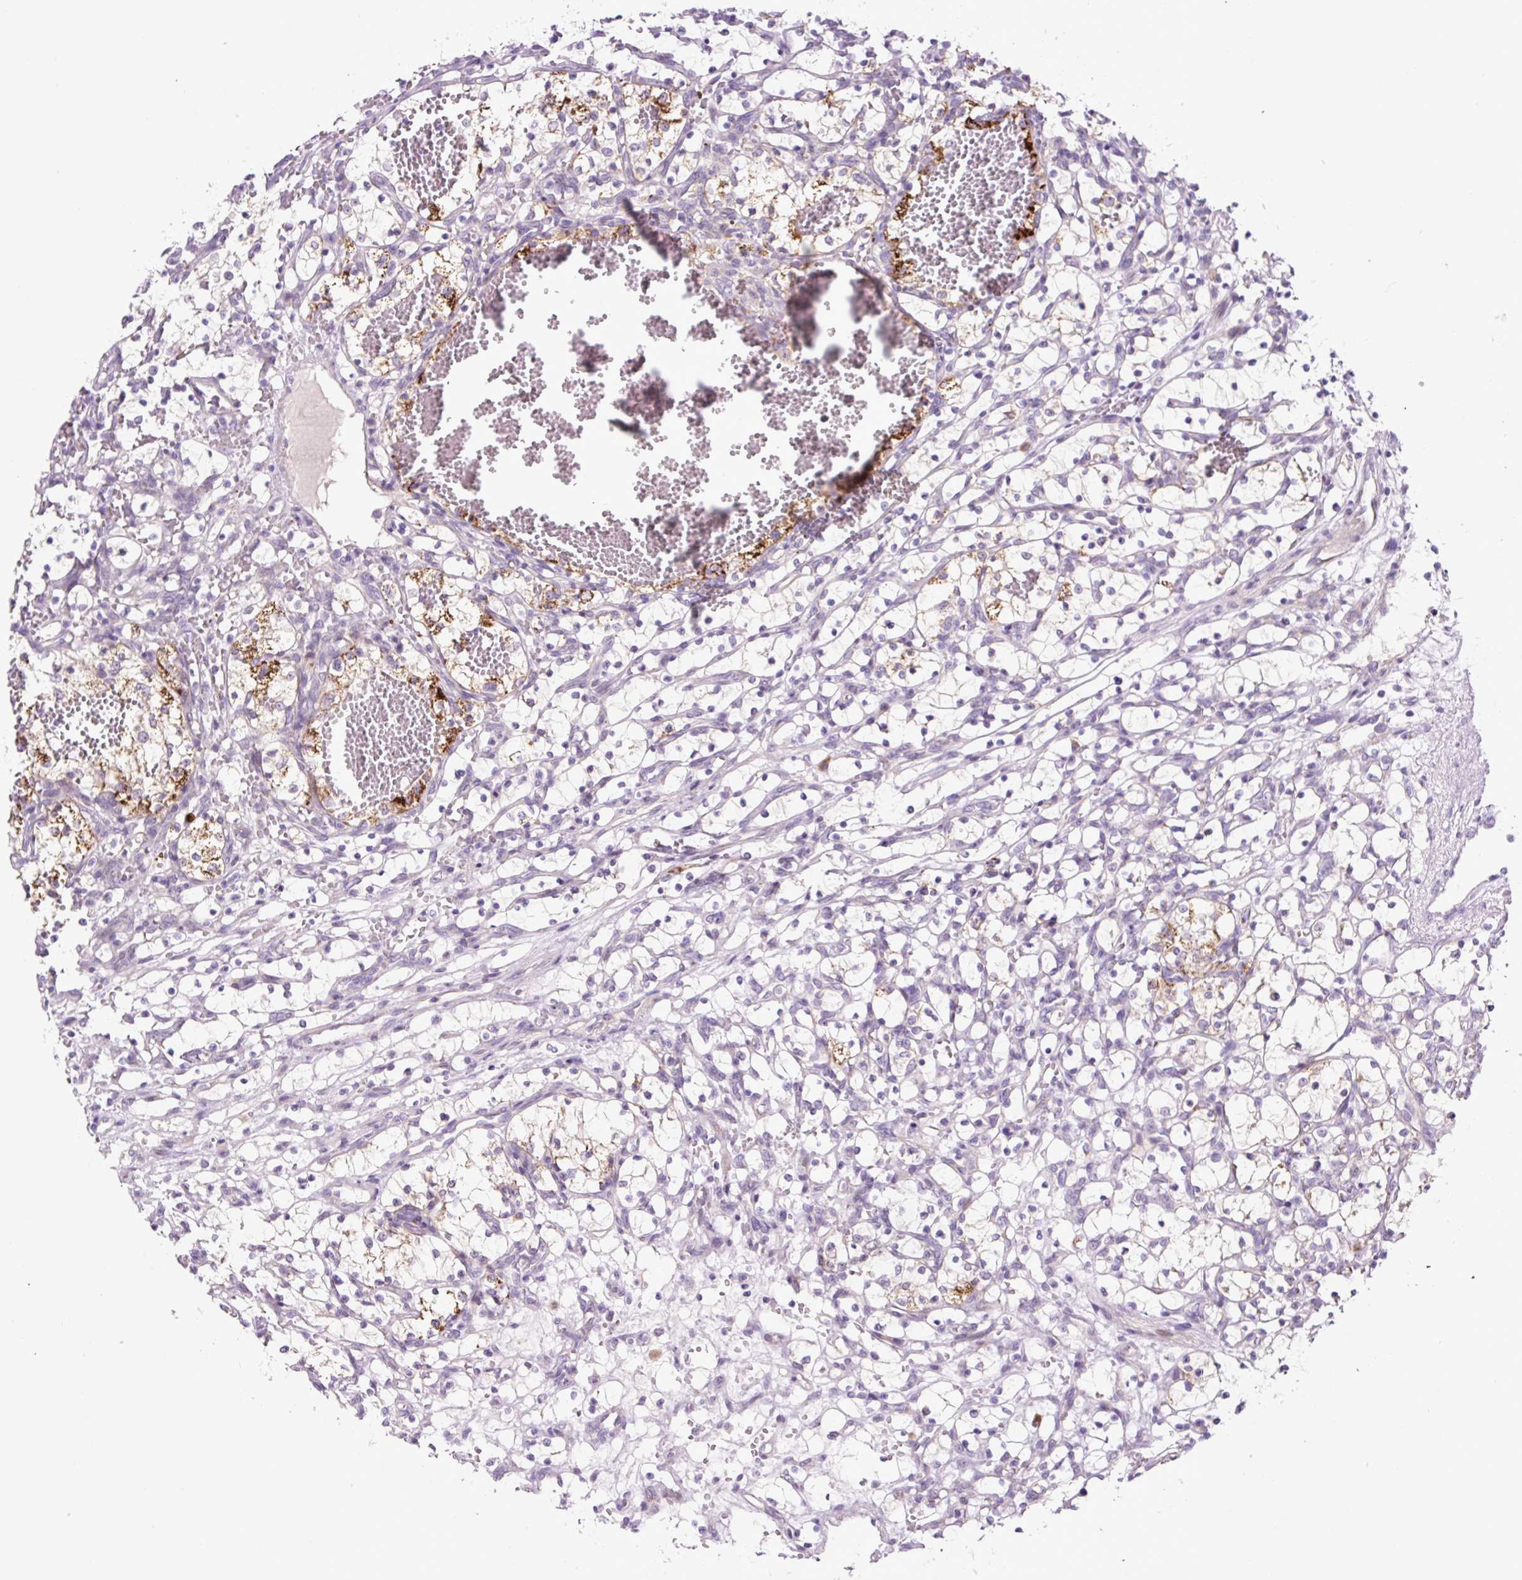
{"staining": {"intensity": "moderate", "quantity": "<25%", "location": "cytoplasmic/membranous"}, "tissue": "renal cancer", "cell_type": "Tumor cells", "image_type": "cancer", "snomed": [{"axis": "morphology", "description": "Adenocarcinoma, NOS"}, {"axis": "topography", "description": "Kidney"}], "caption": "Protein expression by IHC displays moderate cytoplasmic/membranous expression in about <25% of tumor cells in renal adenocarcinoma.", "gene": "OGDHL", "patient": {"sex": "female", "age": 69}}